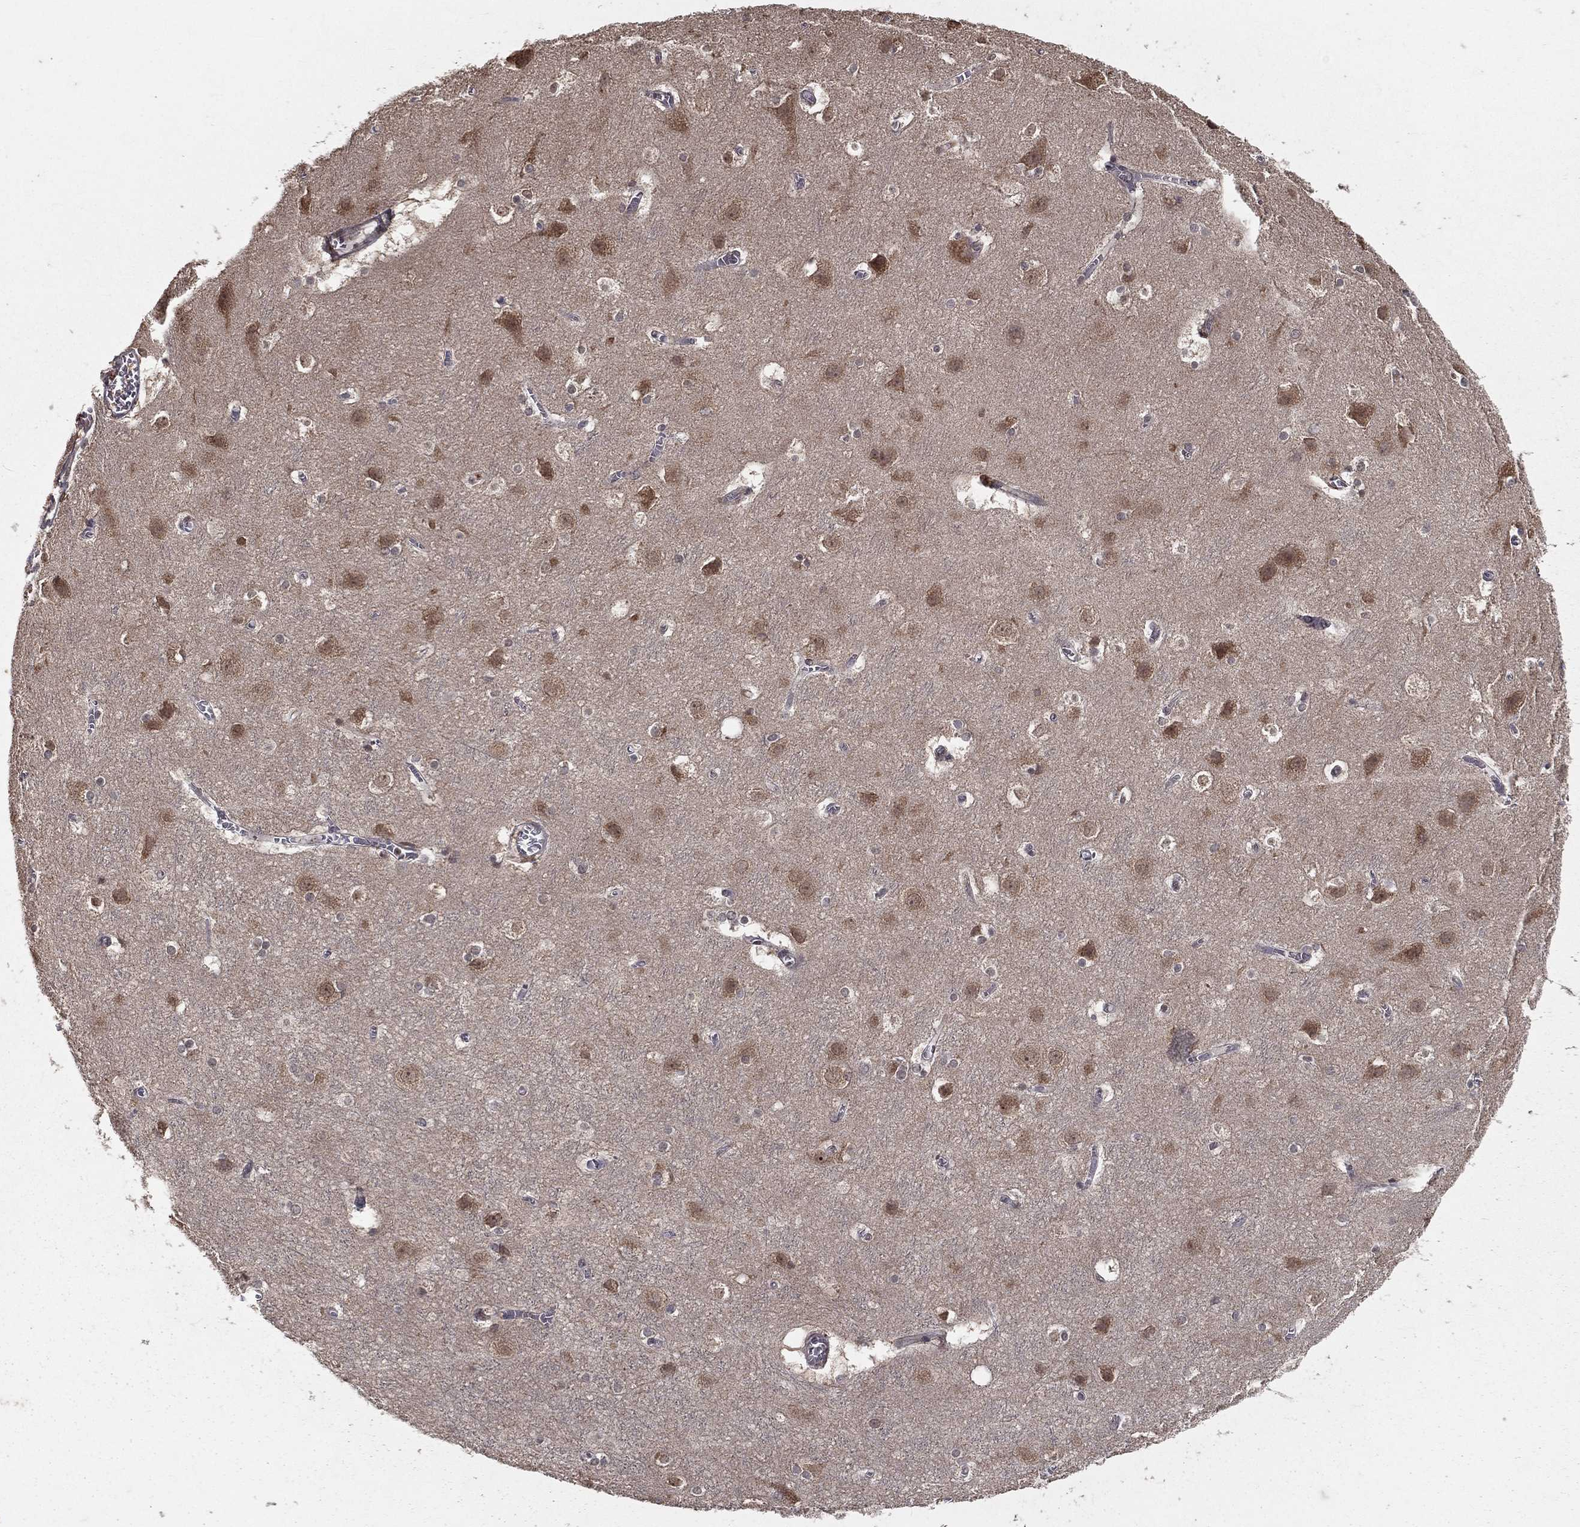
{"staining": {"intensity": "negative", "quantity": "none", "location": "none"}, "tissue": "cerebral cortex", "cell_type": "Endothelial cells", "image_type": "normal", "snomed": [{"axis": "morphology", "description": "Normal tissue, NOS"}, {"axis": "topography", "description": "Cerebral cortex"}], "caption": "This is an IHC image of normal cerebral cortex. There is no expression in endothelial cells.", "gene": "ZDHHC15", "patient": {"sex": "male", "age": 59}}